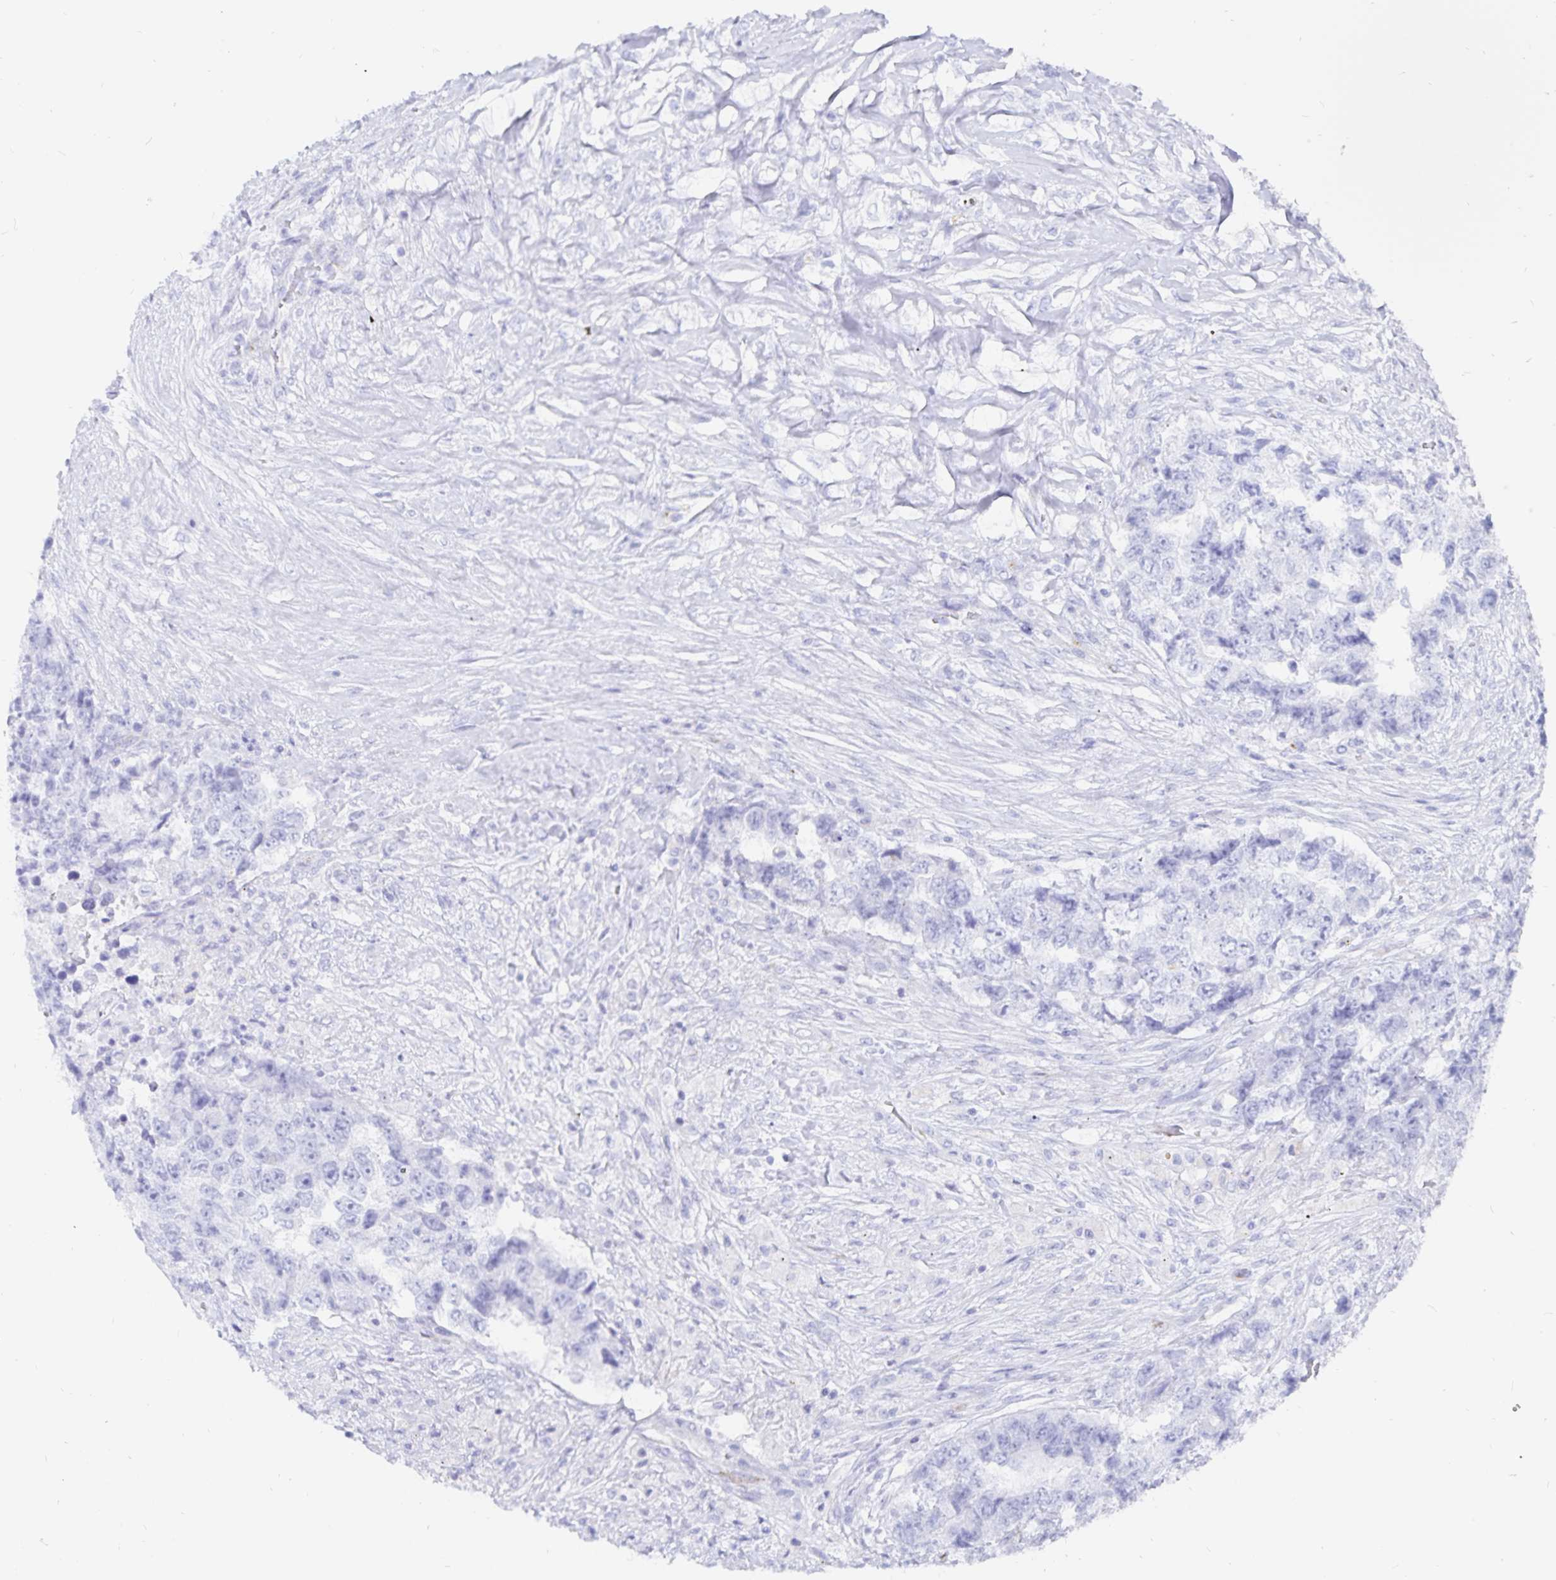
{"staining": {"intensity": "negative", "quantity": "none", "location": "none"}, "tissue": "testis cancer", "cell_type": "Tumor cells", "image_type": "cancer", "snomed": [{"axis": "morphology", "description": "Carcinoma, Embryonal, NOS"}, {"axis": "topography", "description": "Testis"}], "caption": "This is a image of immunohistochemistry (IHC) staining of testis cancer, which shows no staining in tumor cells.", "gene": "INSL5", "patient": {"sex": "male", "age": 24}}